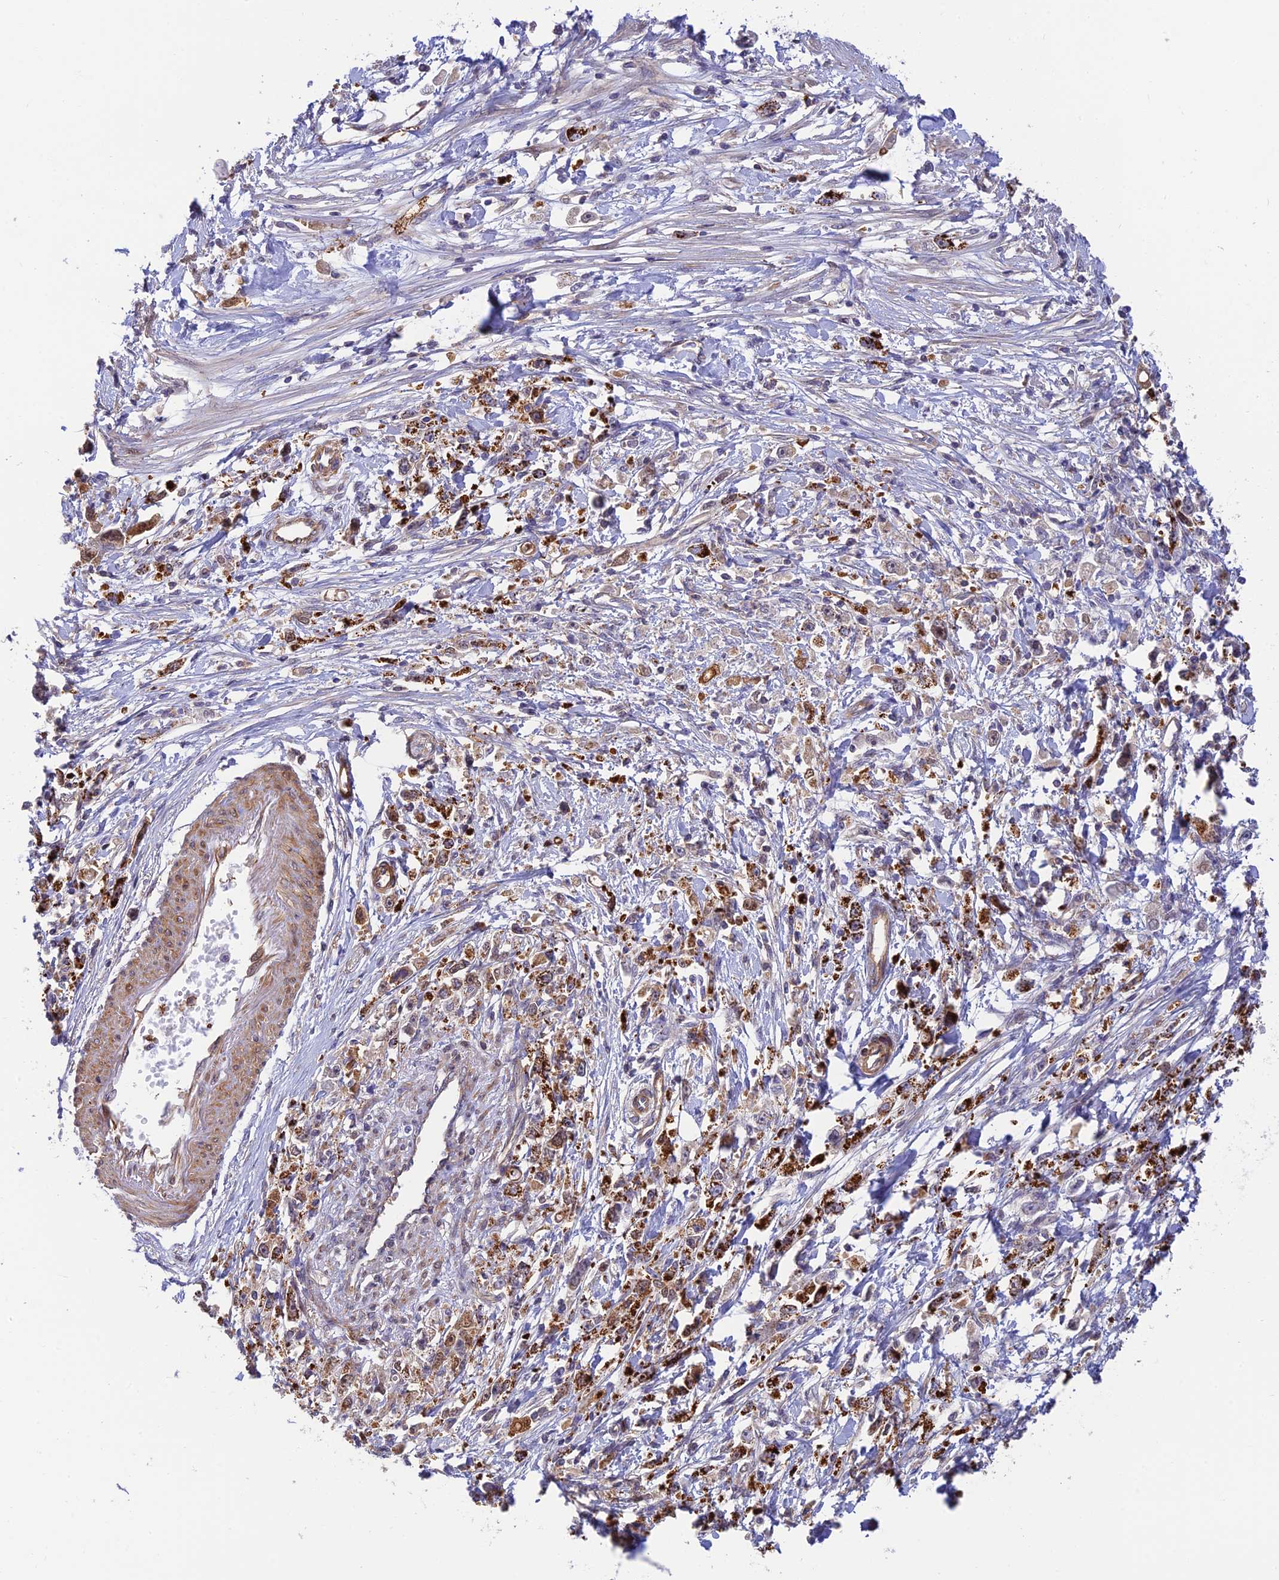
{"staining": {"intensity": "strong", "quantity": ">75%", "location": "cytoplasmic/membranous"}, "tissue": "stomach cancer", "cell_type": "Tumor cells", "image_type": "cancer", "snomed": [{"axis": "morphology", "description": "Adenocarcinoma, NOS"}, {"axis": "topography", "description": "Stomach"}], "caption": "Immunohistochemistry (IHC) (DAB (3,3'-diaminobenzidine)) staining of human stomach adenocarcinoma displays strong cytoplasmic/membranous protein expression in approximately >75% of tumor cells.", "gene": "PPP1R12C", "patient": {"sex": "female", "age": 59}}